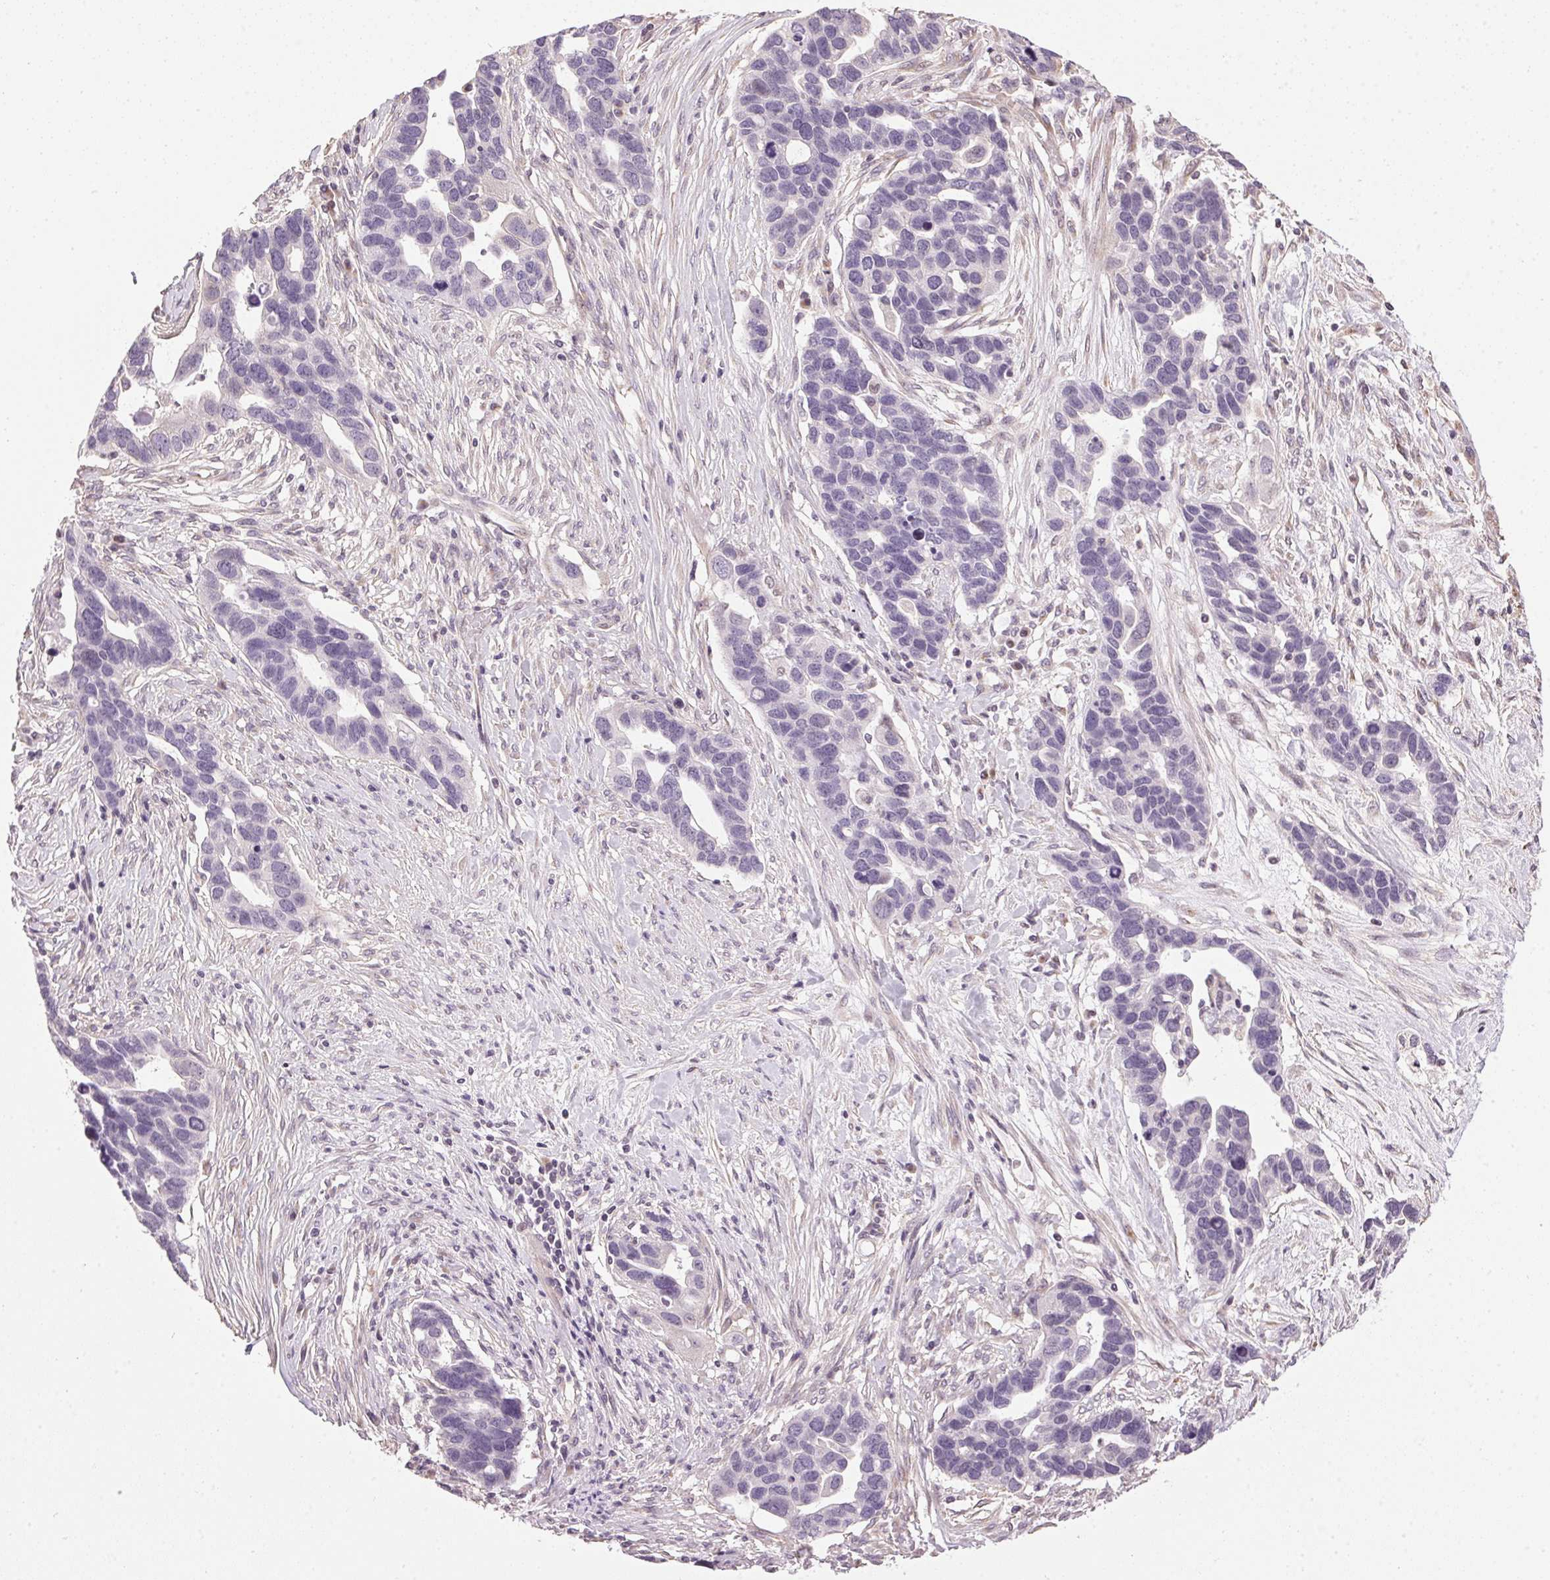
{"staining": {"intensity": "negative", "quantity": "none", "location": "none"}, "tissue": "ovarian cancer", "cell_type": "Tumor cells", "image_type": "cancer", "snomed": [{"axis": "morphology", "description": "Cystadenocarcinoma, serous, NOS"}, {"axis": "topography", "description": "Ovary"}], "caption": "This is an immunohistochemistry (IHC) image of ovarian cancer. There is no positivity in tumor cells.", "gene": "GOLPH3", "patient": {"sex": "female", "age": 54}}